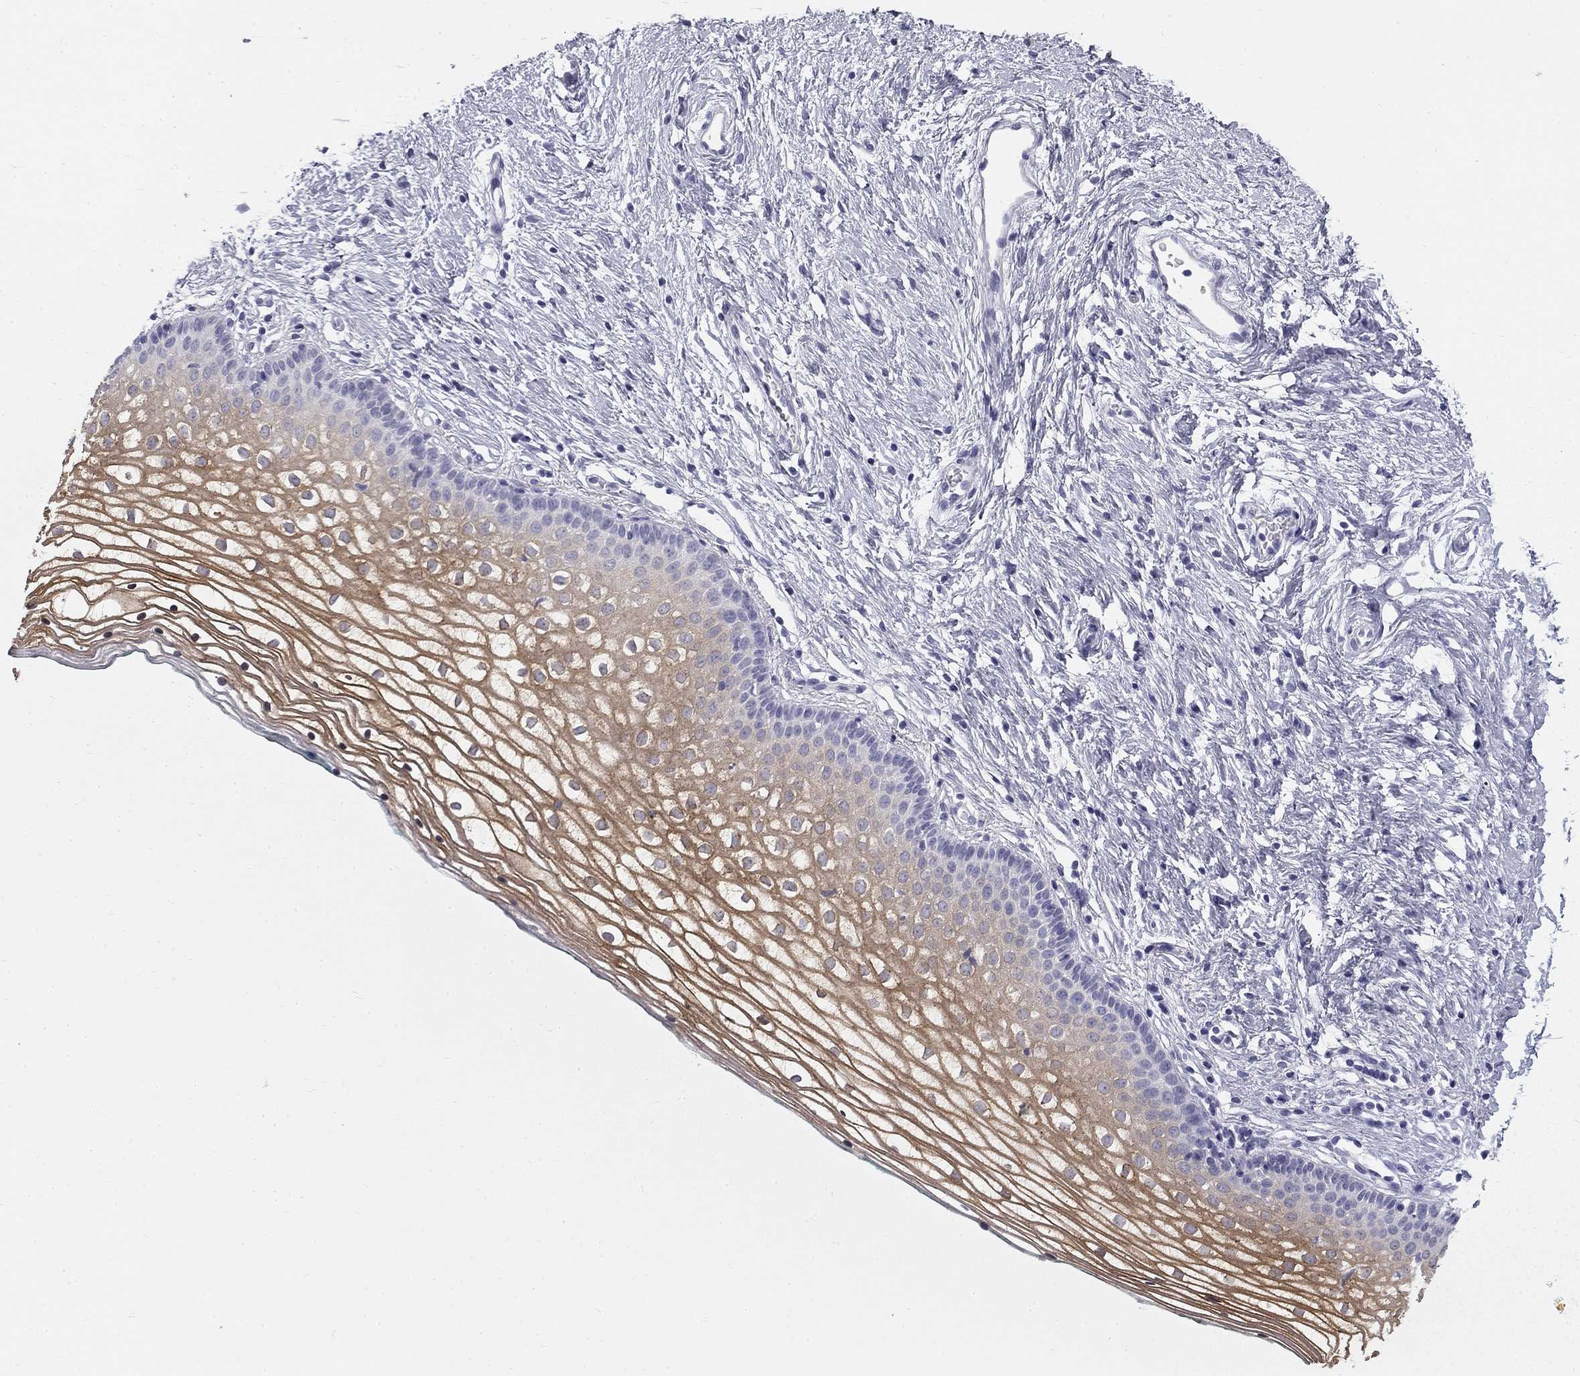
{"staining": {"intensity": "moderate", "quantity": ">75%", "location": "cytoplasmic/membranous"}, "tissue": "vagina", "cell_type": "Squamous epithelial cells", "image_type": "normal", "snomed": [{"axis": "morphology", "description": "Normal tissue, NOS"}, {"axis": "topography", "description": "Vagina"}], "caption": "Immunohistochemistry (DAB) staining of benign human vagina demonstrates moderate cytoplasmic/membranous protein positivity in approximately >75% of squamous epithelial cells. The staining was performed using DAB, with brown indicating positive protein expression. Nuclei are stained blue with hematoxylin.", "gene": "SULT2B1", "patient": {"sex": "female", "age": 36}}